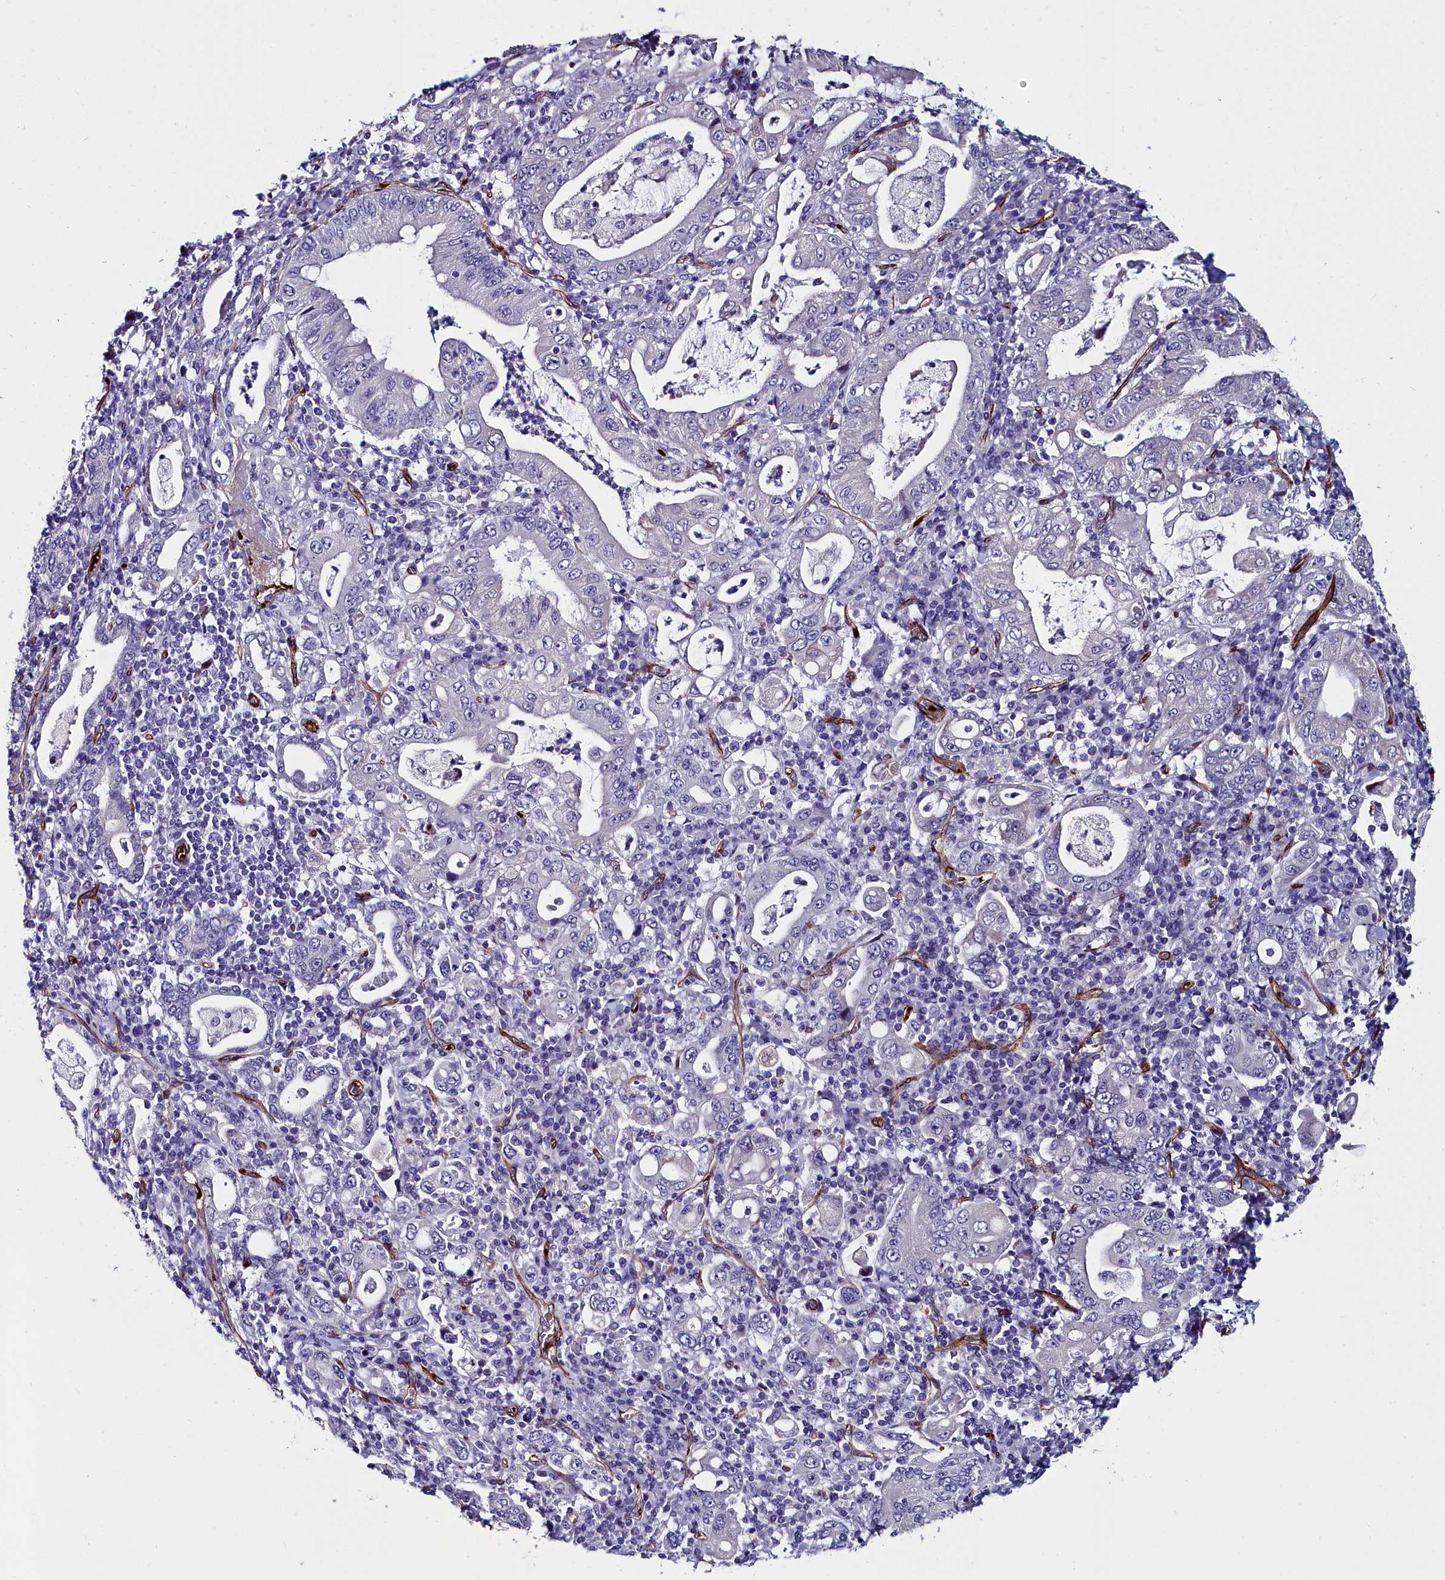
{"staining": {"intensity": "negative", "quantity": "none", "location": "none"}, "tissue": "stomach cancer", "cell_type": "Tumor cells", "image_type": "cancer", "snomed": [{"axis": "morphology", "description": "Normal tissue, NOS"}, {"axis": "morphology", "description": "Adenocarcinoma, NOS"}, {"axis": "topography", "description": "Esophagus"}, {"axis": "topography", "description": "Stomach, upper"}, {"axis": "topography", "description": "Peripheral nerve tissue"}], "caption": "DAB (3,3'-diaminobenzidine) immunohistochemical staining of stomach cancer shows no significant positivity in tumor cells.", "gene": "CYP4F11", "patient": {"sex": "male", "age": 62}}